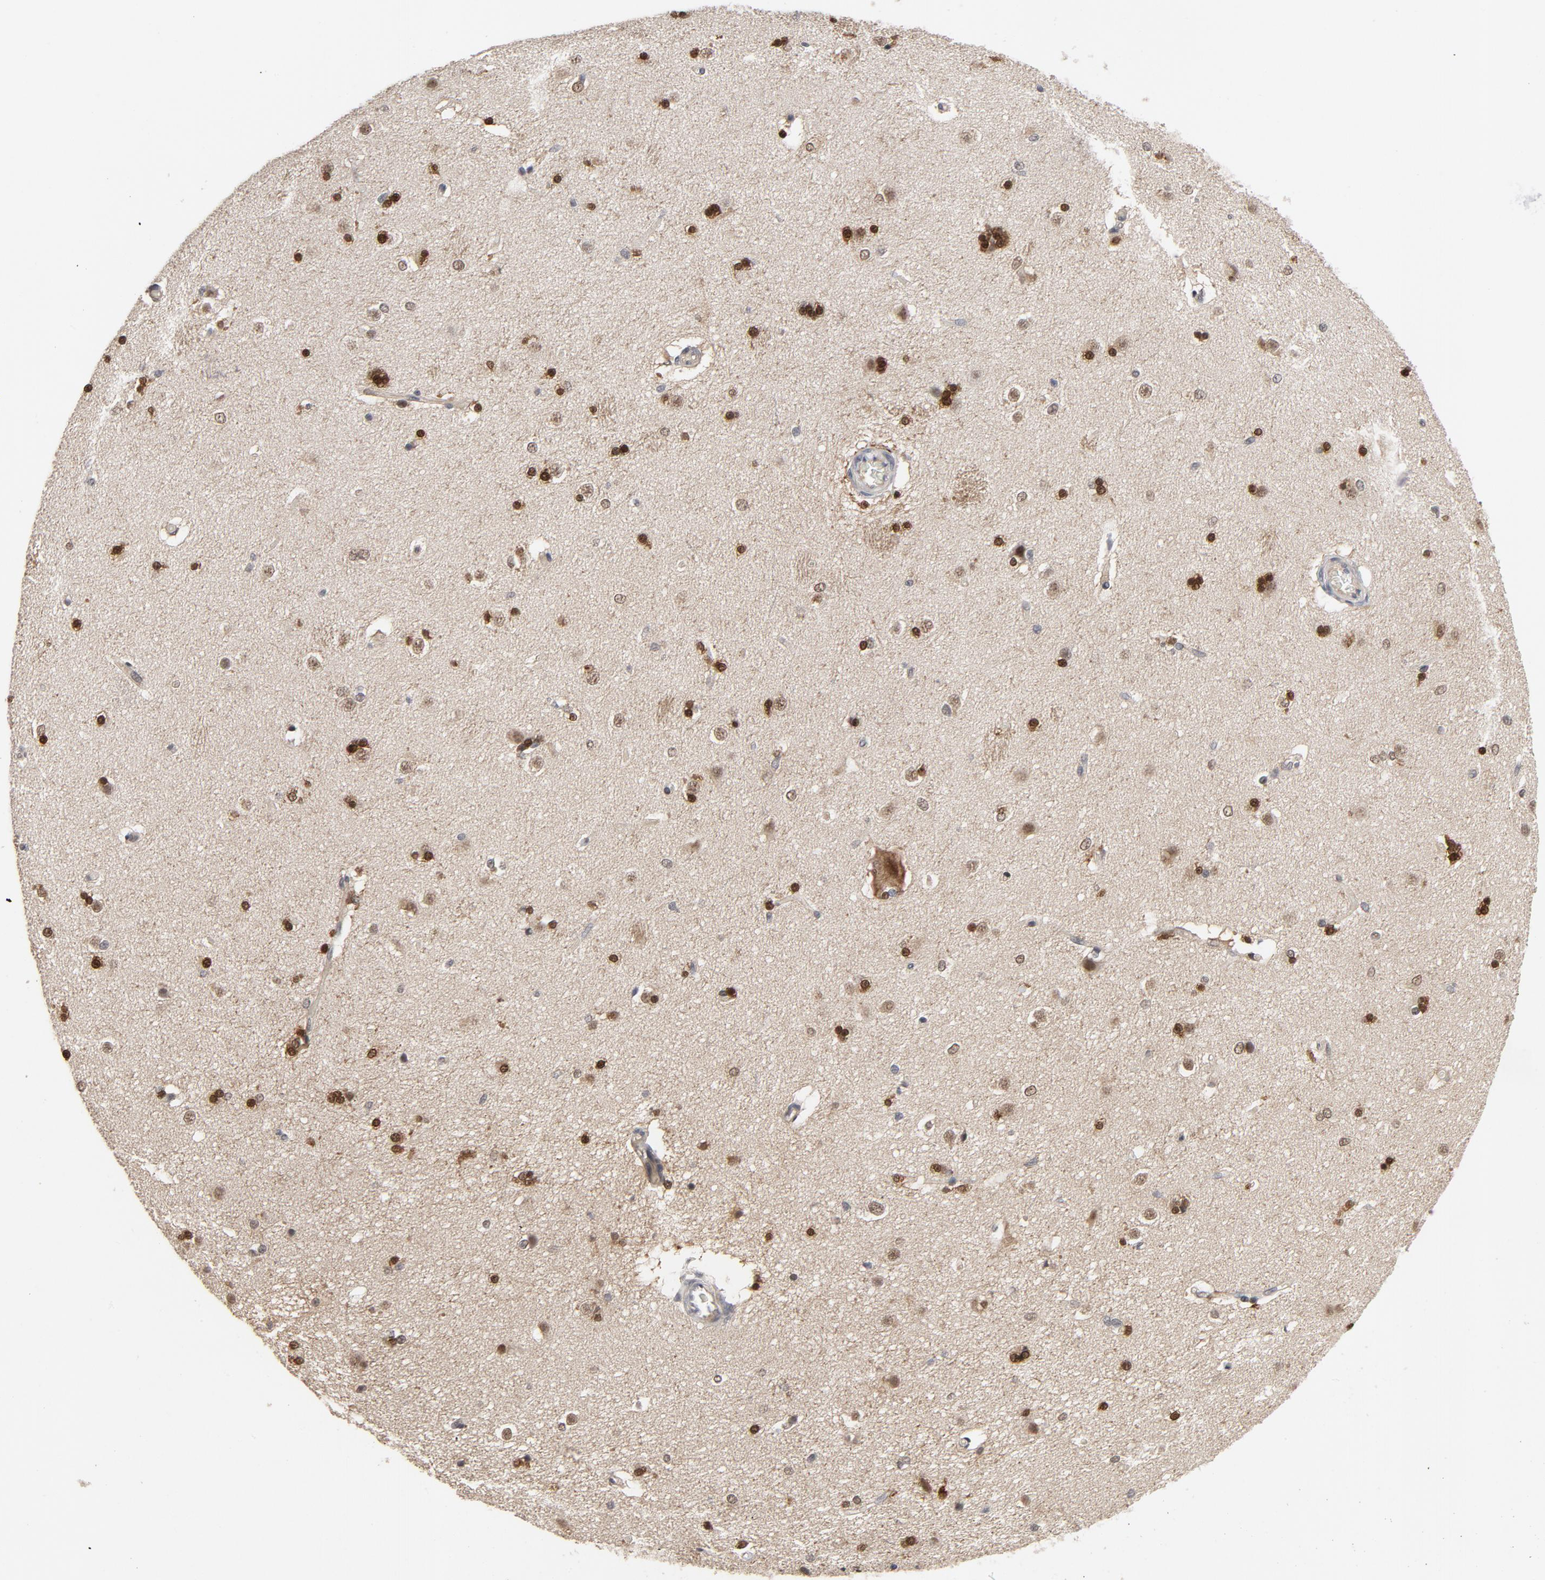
{"staining": {"intensity": "moderate", "quantity": "25%-75%", "location": "nuclear"}, "tissue": "caudate", "cell_type": "Glial cells", "image_type": "normal", "snomed": [{"axis": "morphology", "description": "Normal tissue, NOS"}, {"axis": "topography", "description": "Lateral ventricle wall"}], "caption": "DAB (3,3'-diaminobenzidine) immunohistochemical staining of benign caudate reveals moderate nuclear protein positivity in about 25%-75% of glial cells. (Brightfield microscopy of DAB IHC at high magnification).", "gene": "RTL5", "patient": {"sex": "female", "age": 19}}